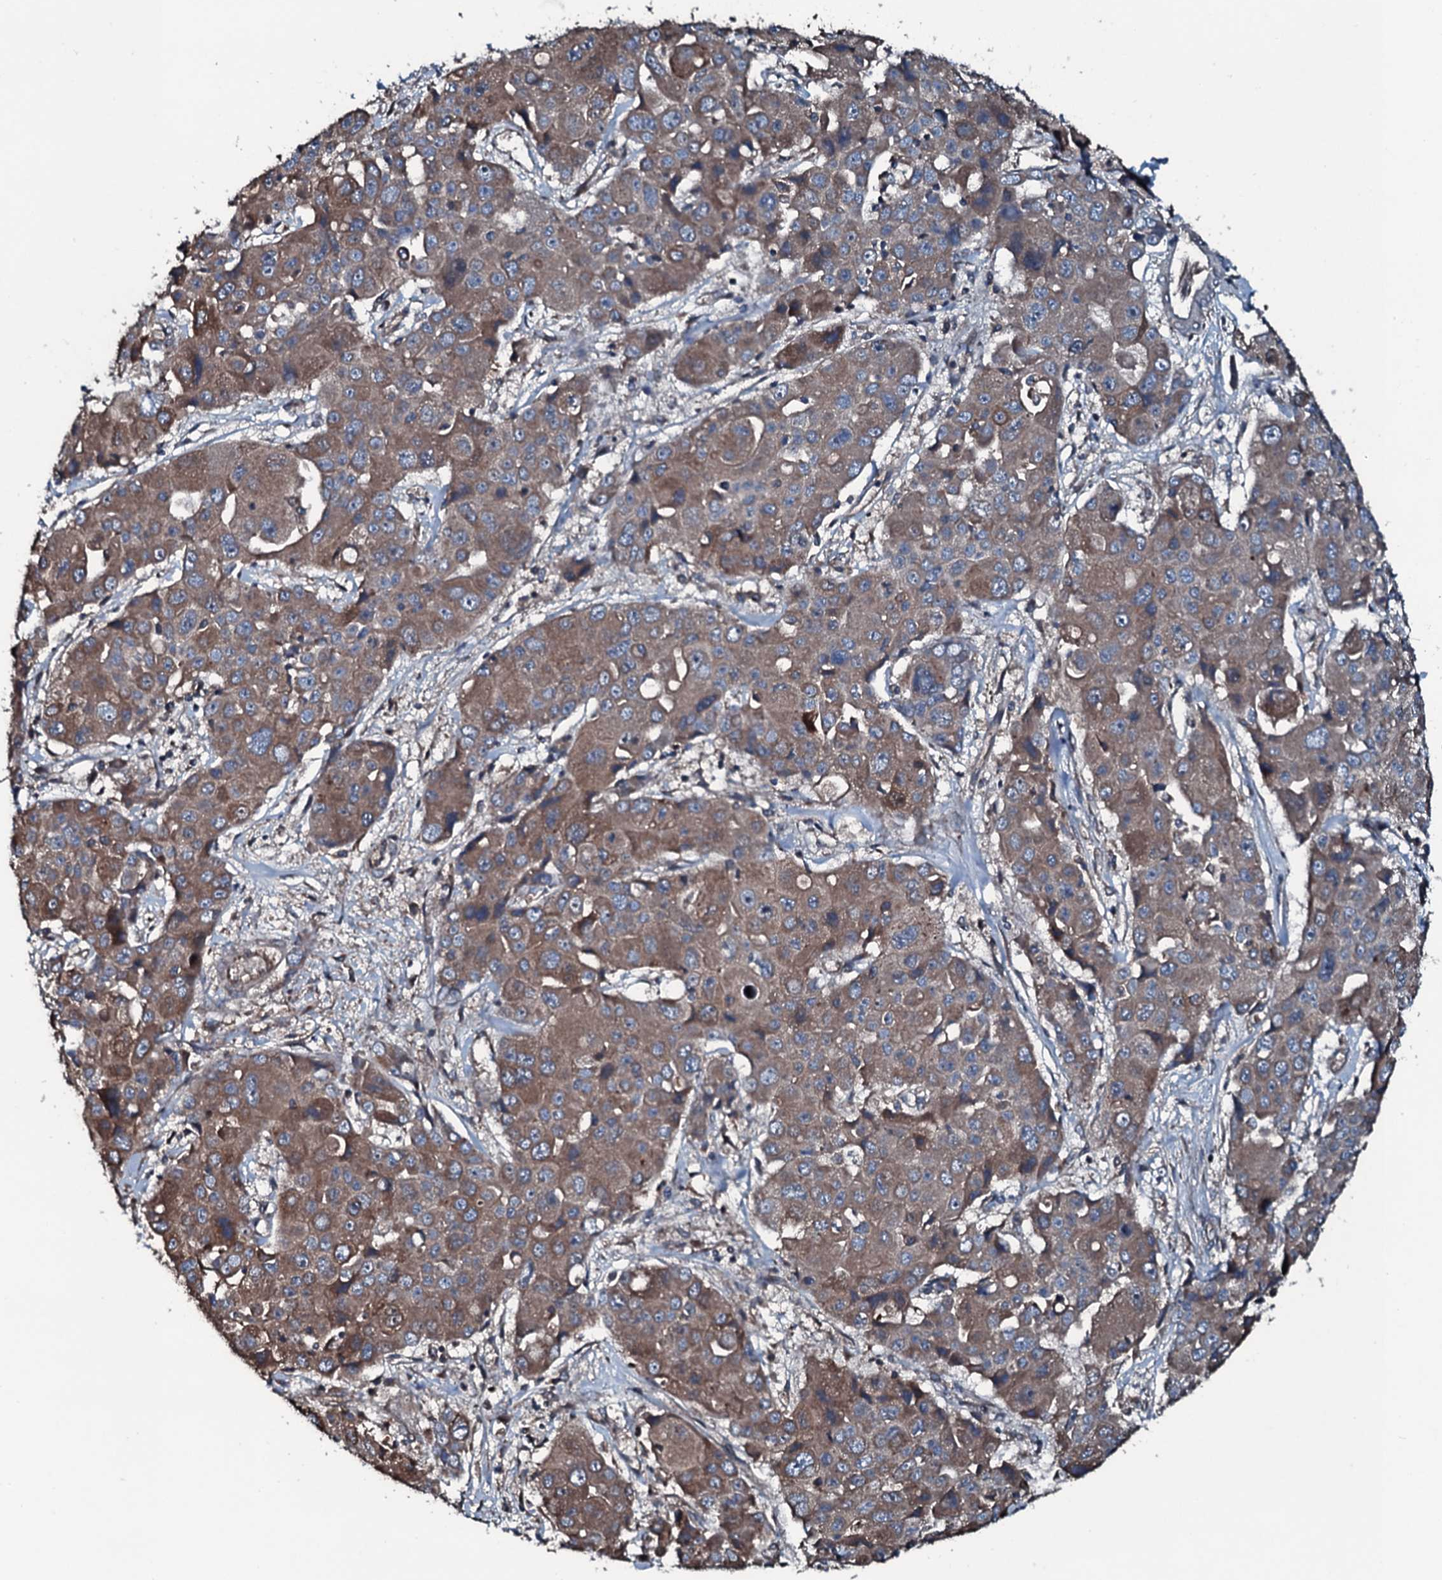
{"staining": {"intensity": "moderate", "quantity": ">75%", "location": "cytoplasmic/membranous"}, "tissue": "liver cancer", "cell_type": "Tumor cells", "image_type": "cancer", "snomed": [{"axis": "morphology", "description": "Cholangiocarcinoma"}, {"axis": "topography", "description": "Liver"}], "caption": "DAB (3,3'-diaminobenzidine) immunohistochemical staining of human cholangiocarcinoma (liver) shows moderate cytoplasmic/membranous protein positivity in approximately >75% of tumor cells.", "gene": "AARS1", "patient": {"sex": "male", "age": 67}}